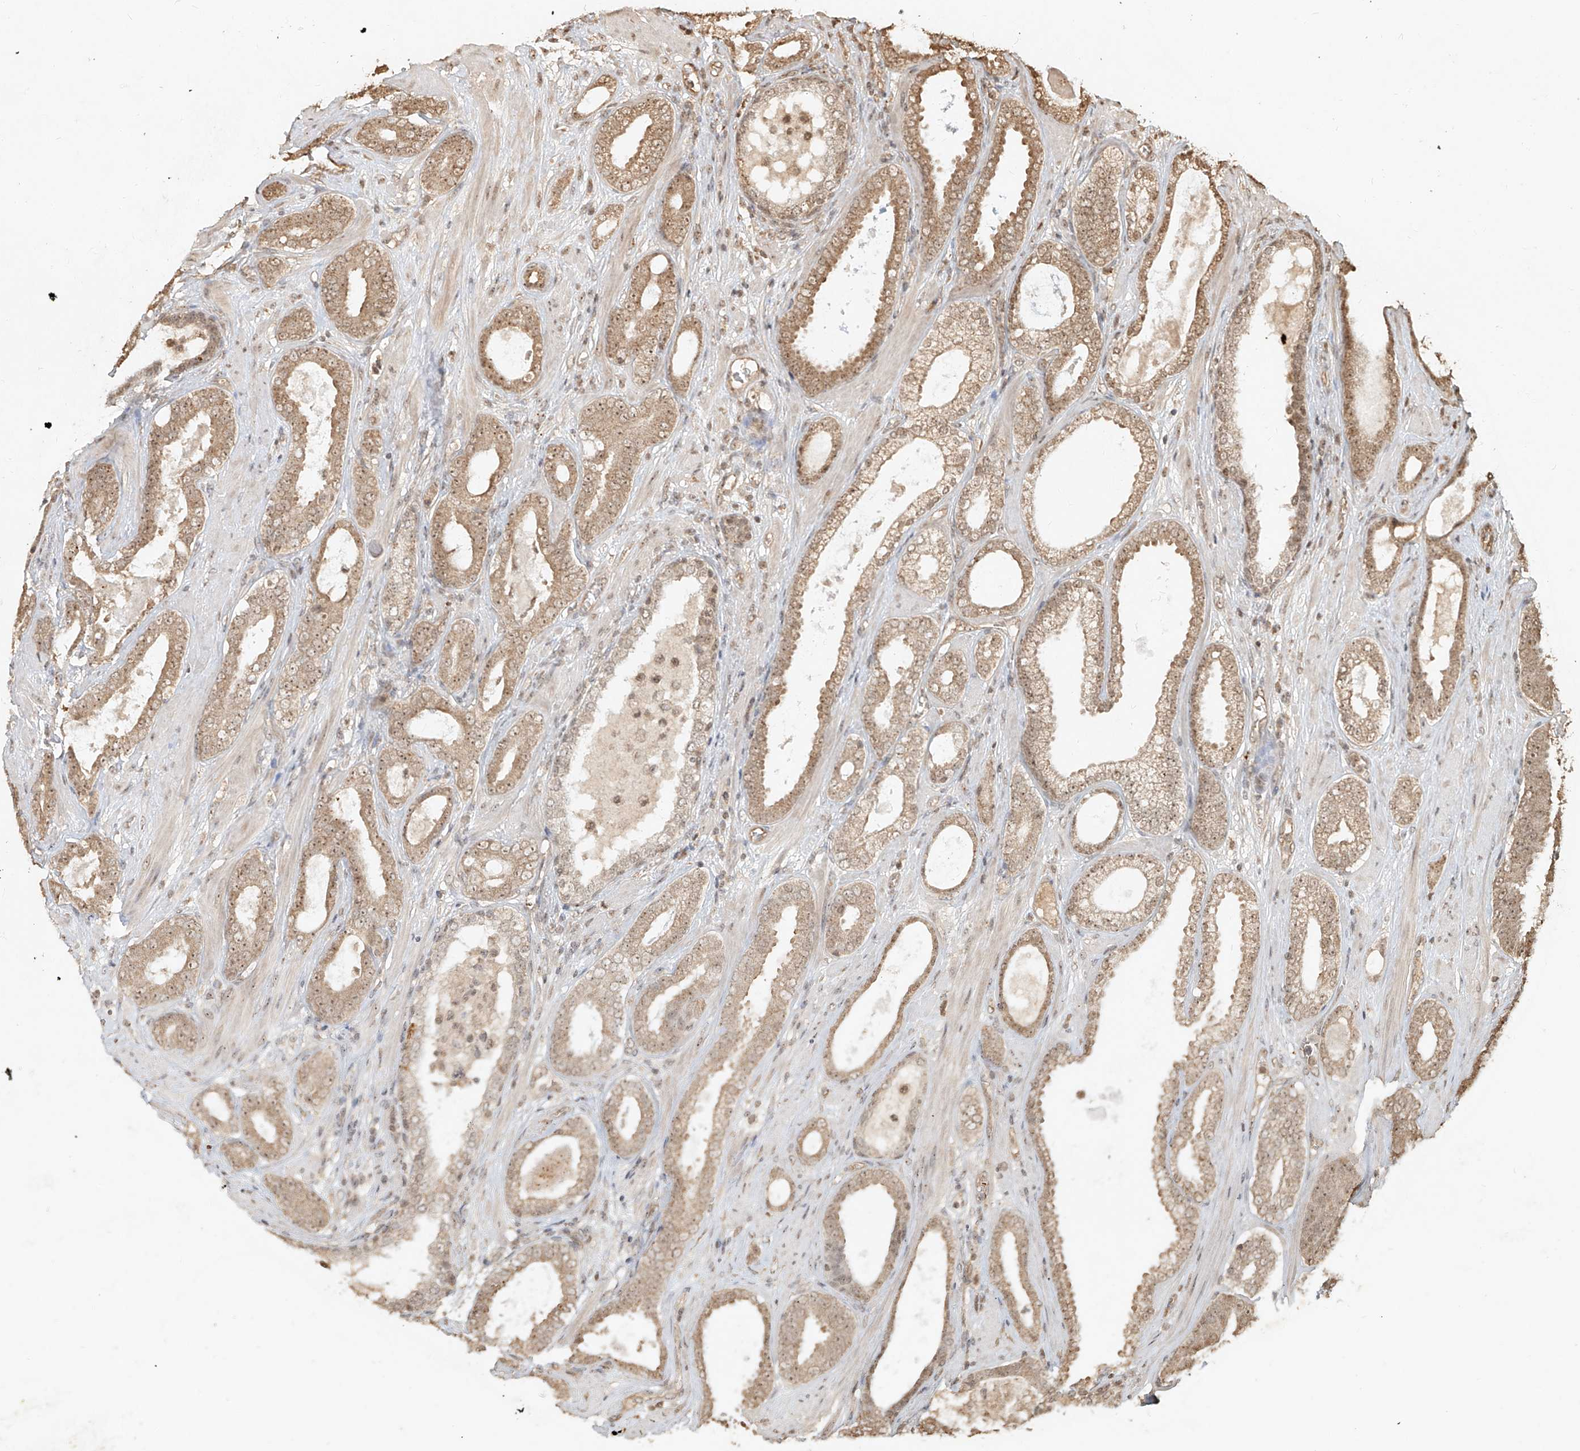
{"staining": {"intensity": "weak", "quantity": ">75%", "location": "cytoplasmic/membranous,nuclear"}, "tissue": "prostate cancer", "cell_type": "Tumor cells", "image_type": "cancer", "snomed": [{"axis": "morphology", "description": "Adenocarcinoma, High grade"}, {"axis": "topography", "description": "Prostate"}], "caption": "Human prostate cancer (high-grade adenocarcinoma) stained with a protein marker demonstrates weak staining in tumor cells.", "gene": "UBE2K", "patient": {"sex": "male", "age": 60}}